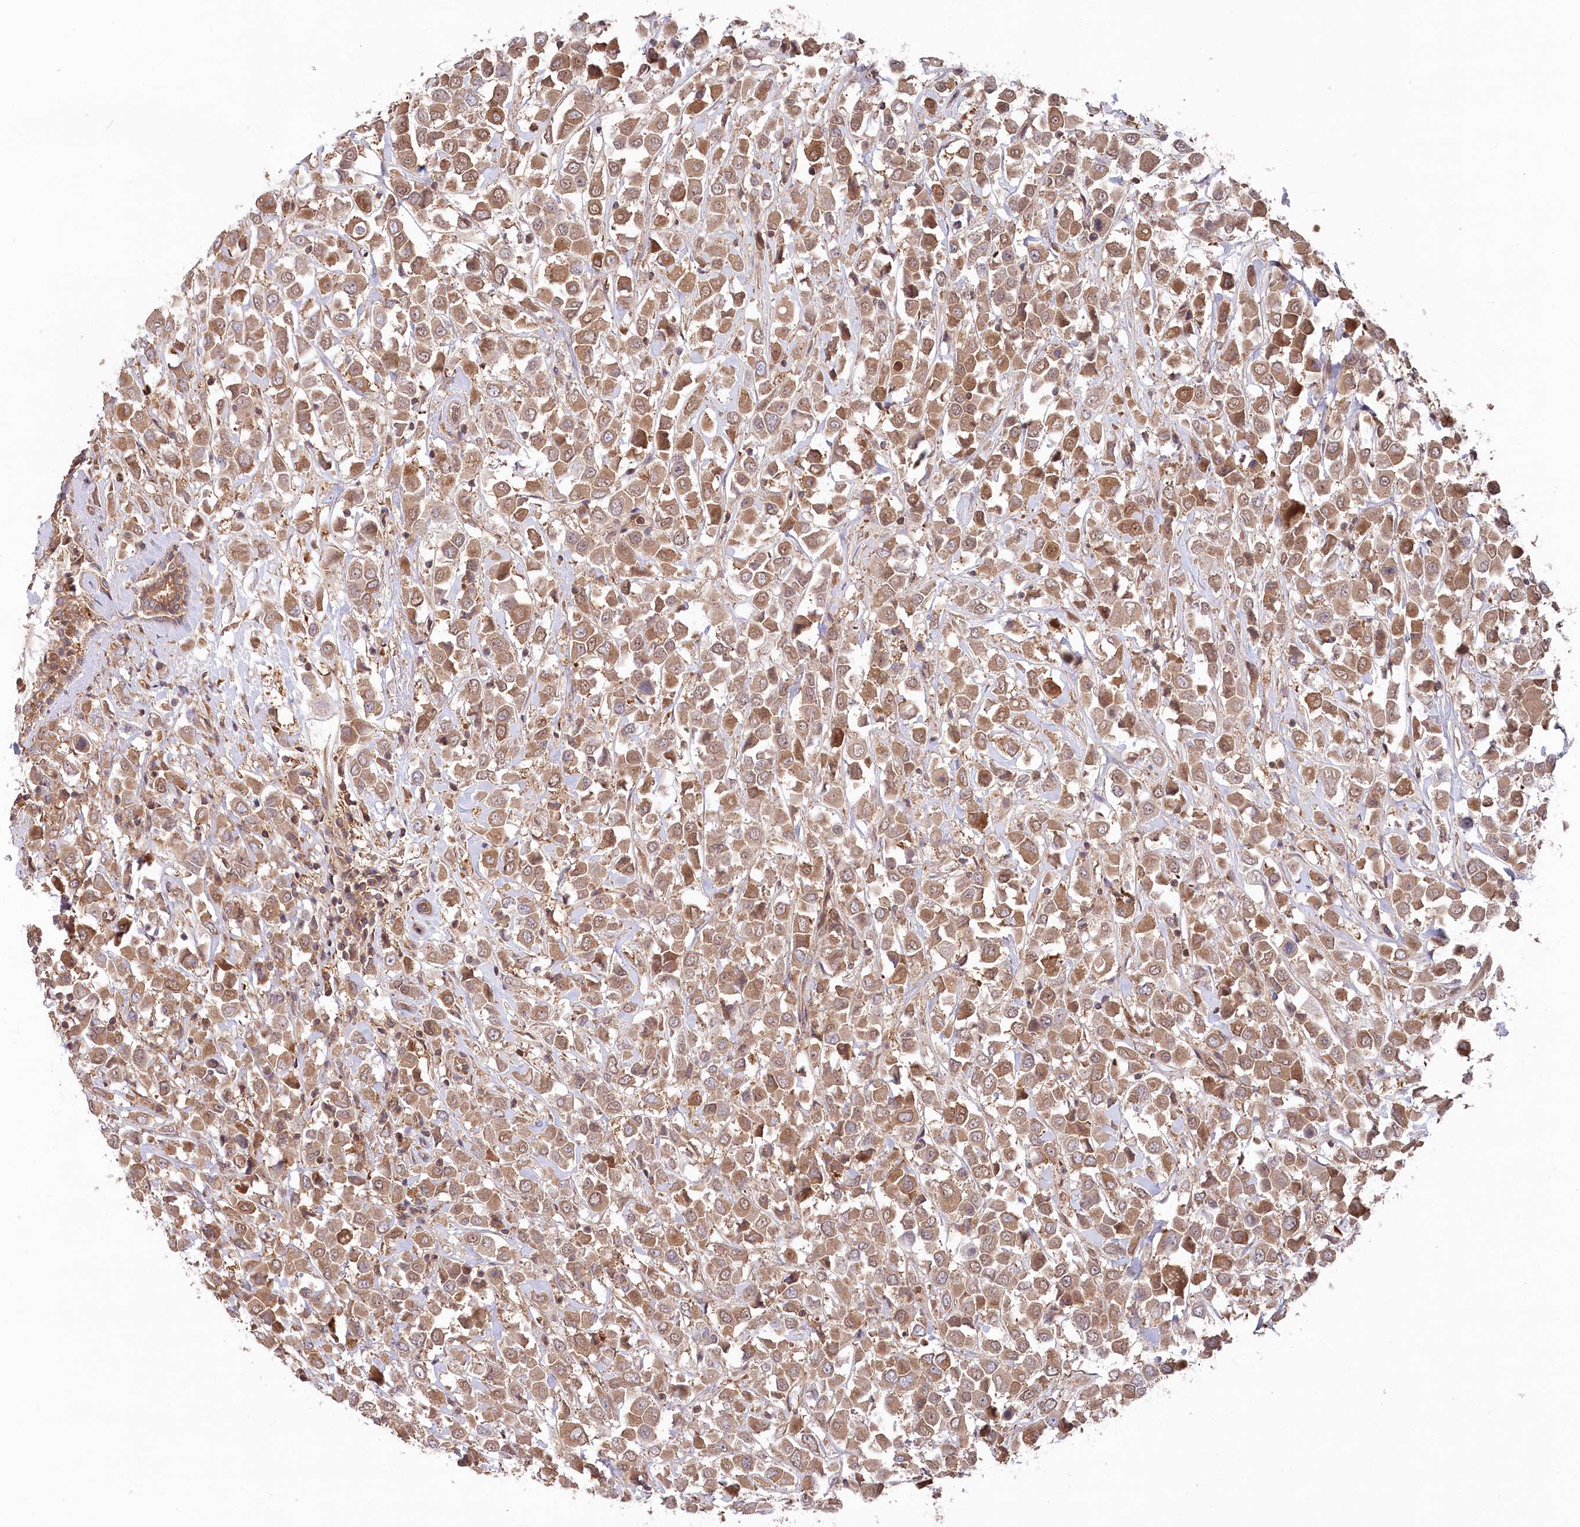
{"staining": {"intensity": "moderate", "quantity": ">75%", "location": "cytoplasmic/membranous"}, "tissue": "breast cancer", "cell_type": "Tumor cells", "image_type": "cancer", "snomed": [{"axis": "morphology", "description": "Duct carcinoma"}, {"axis": "topography", "description": "Breast"}], "caption": "Protein expression by immunohistochemistry (IHC) demonstrates moderate cytoplasmic/membranous expression in about >75% of tumor cells in invasive ductal carcinoma (breast).", "gene": "PPP1R21", "patient": {"sex": "female", "age": 61}}